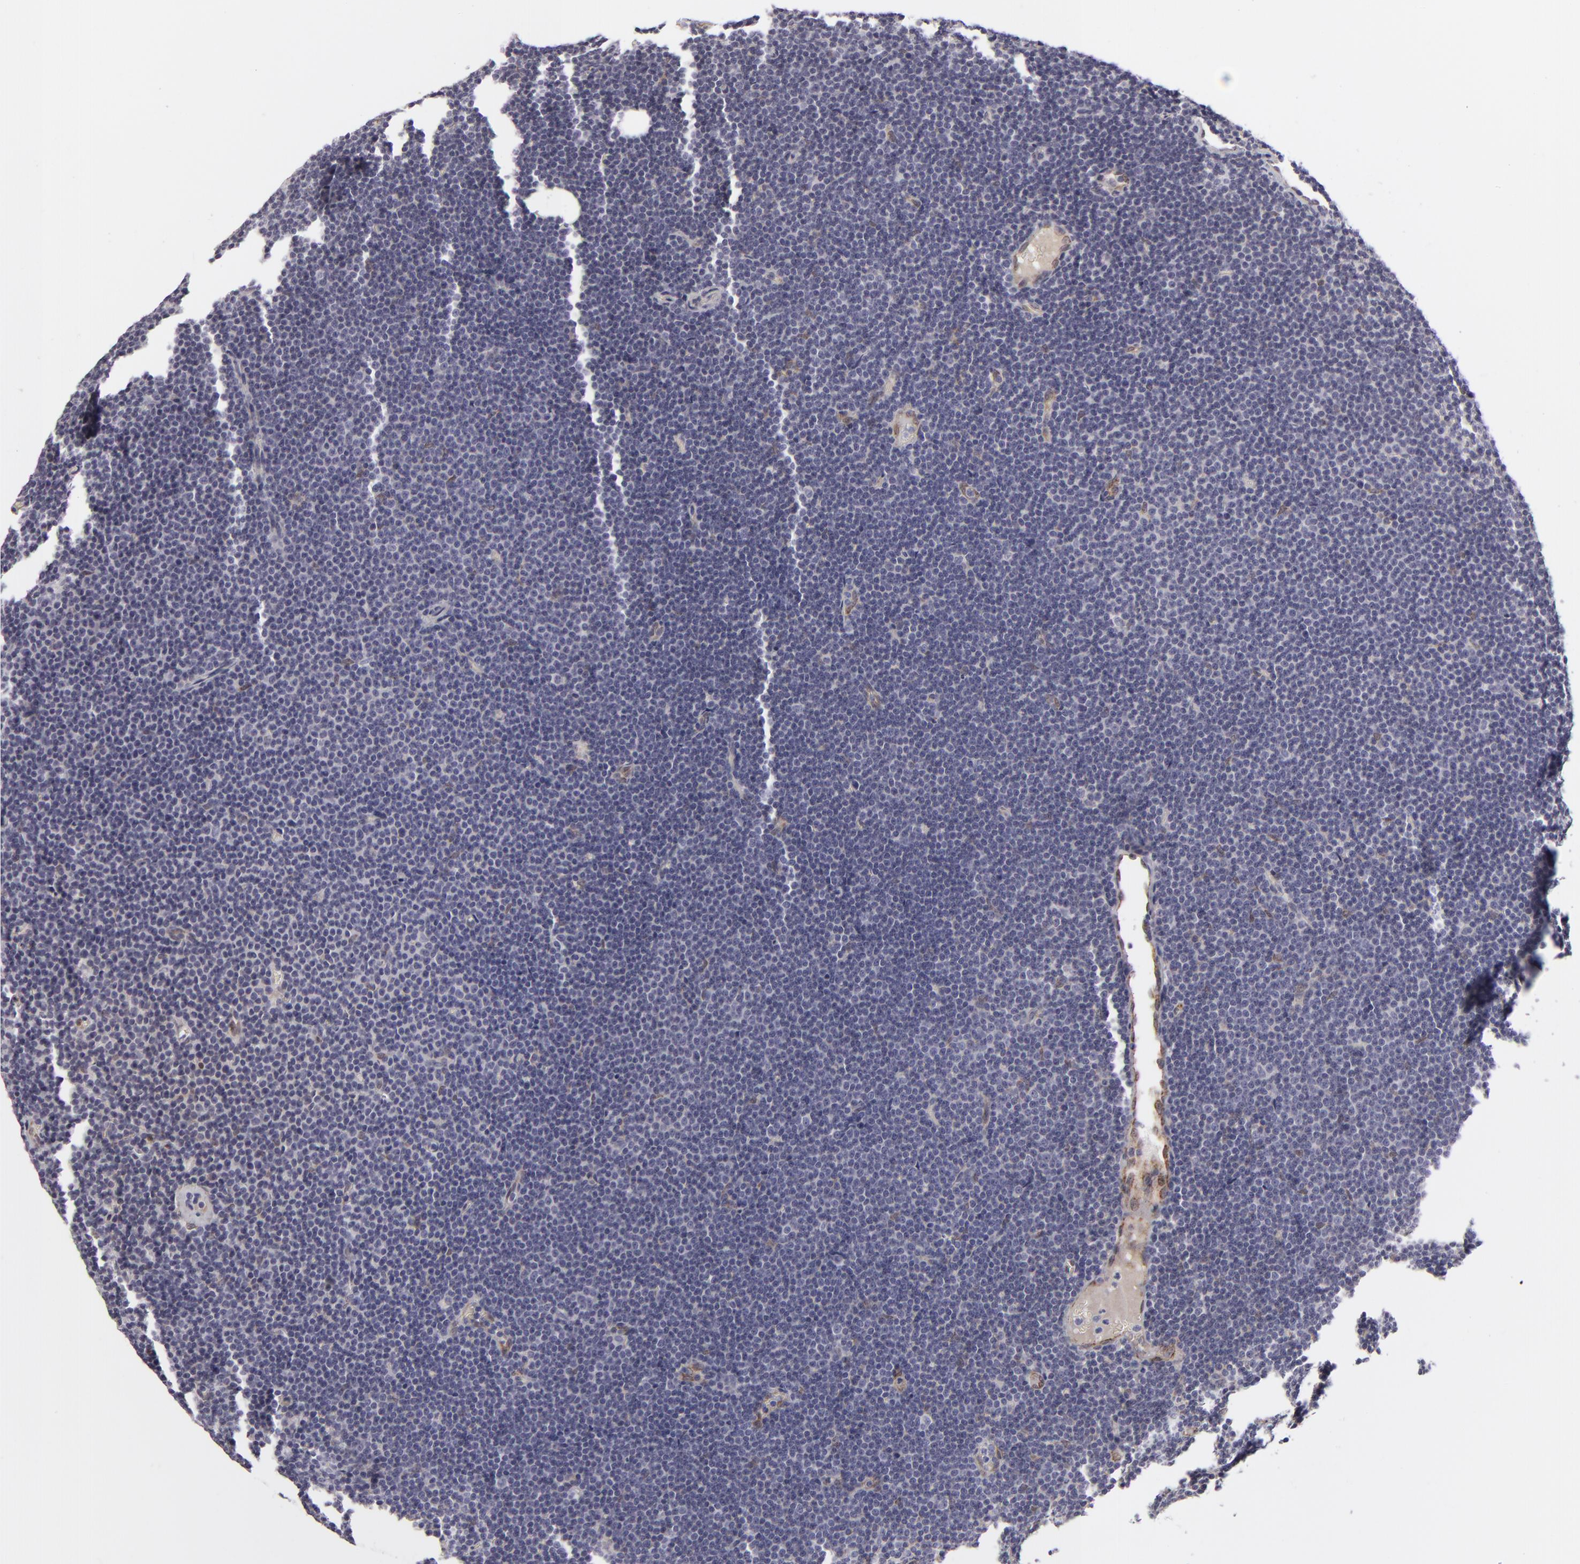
{"staining": {"intensity": "negative", "quantity": "none", "location": "none"}, "tissue": "lymphoma", "cell_type": "Tumor cells", "image_type": "cancer", "snomed": [{"axis": "morphology", "description": "Malignant lymphoma, non-Hodgkin's type, Low grade"}, {"axis": "topography", "description": "Lymph node"}], "caption": "High power microscopy histopathology image of an immunohistochemistry (IHC) micrograph of lymphoma, revealing no significant staining in tumor cells.", "gene": "ALCAM", "patient": {"sex": "female", "age": 73}}